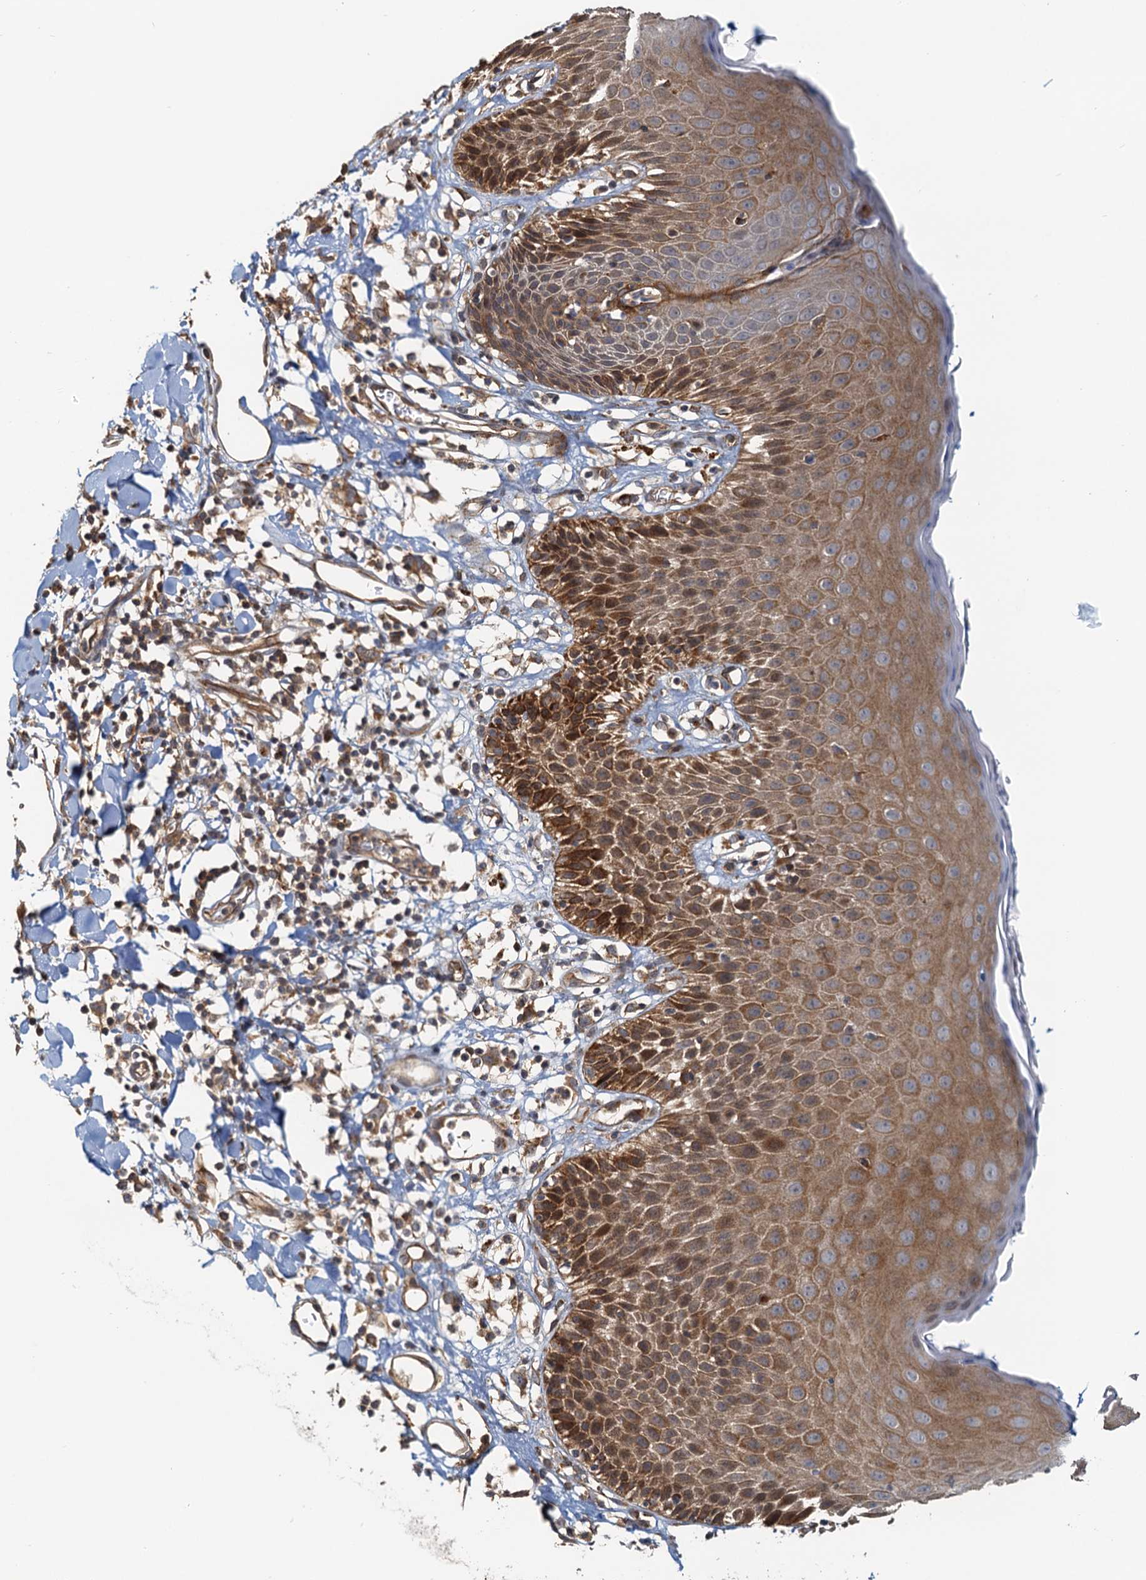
{"staining": {"intensity": "strong", "quantity": ">75%", "location": "cytoplasmic/membranous"}, "tissue": "skin", "cell_type": "Epidermal cells", "image_type": "normal", "snomed": [{"axis": "morphology", "description": "Normal tissue, NOS"}, {"axis": "topography", "description": "Vulva"}], "caption": "IHC photomicrograph of unremarkable skin stained for a protein (brown), which exhibits high levels of strong cytoplasmic/membranous expression in approximately >75% of epidermal cells.", "gene": "NIPAL3", "patient": {"sex": "female", "age": 68}}